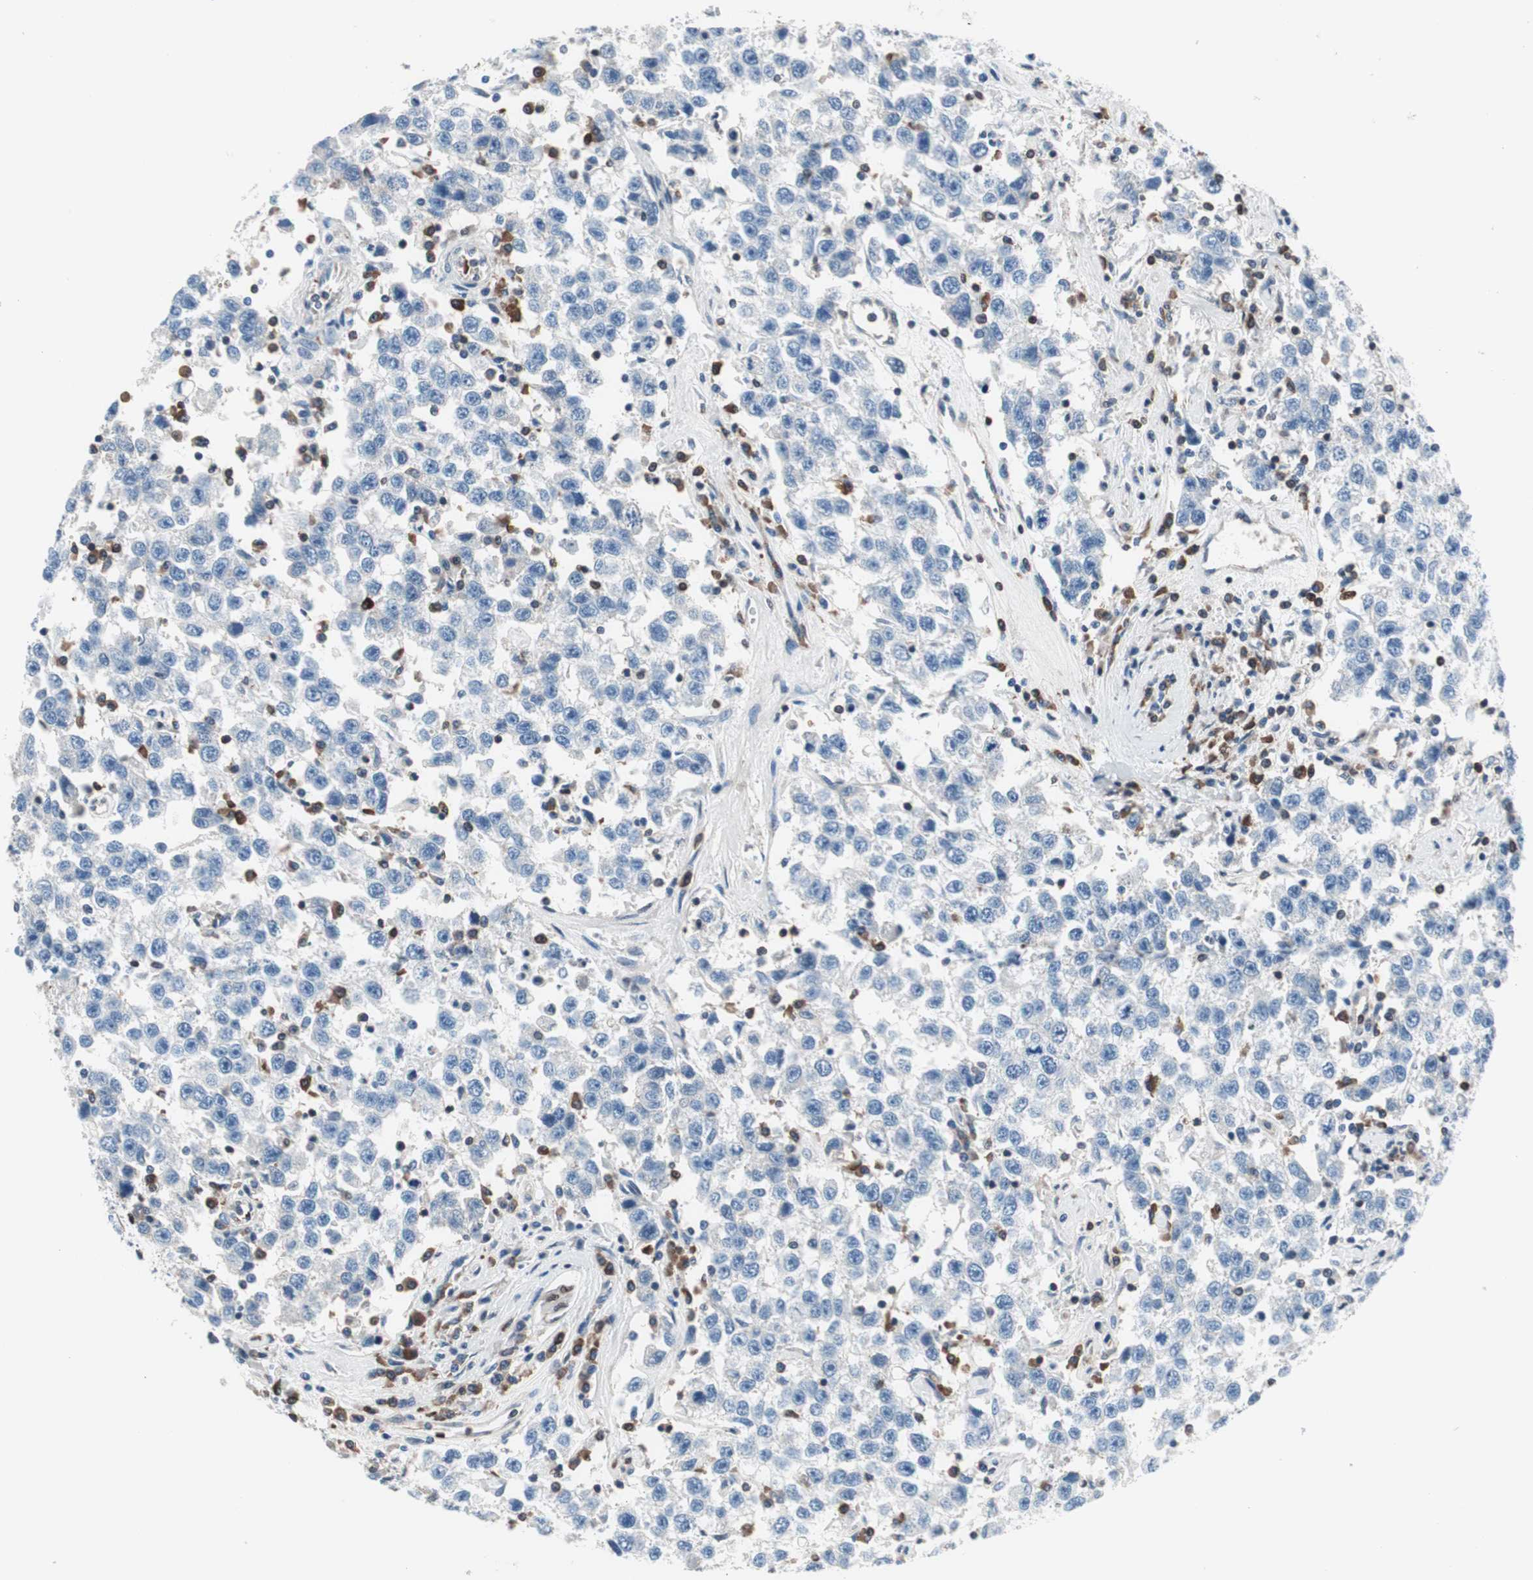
{"staining": {"intensity": "negative", "quantity": "none", "location": "none"}, "tissue": "testis cancer", "cell_type": "Tumor cells", "image_type": "cancer", "snomed": [{"axis": "morphology", "description": "Seminoma, NOS"}, {"axis": "topography", "description": "Testis"}], "caption": "Tumor cells are negative for brown protein staining in testis cancer (seminoma).", "gene": "PRDX2", "patient": {"sex": "male", "age": 41}}